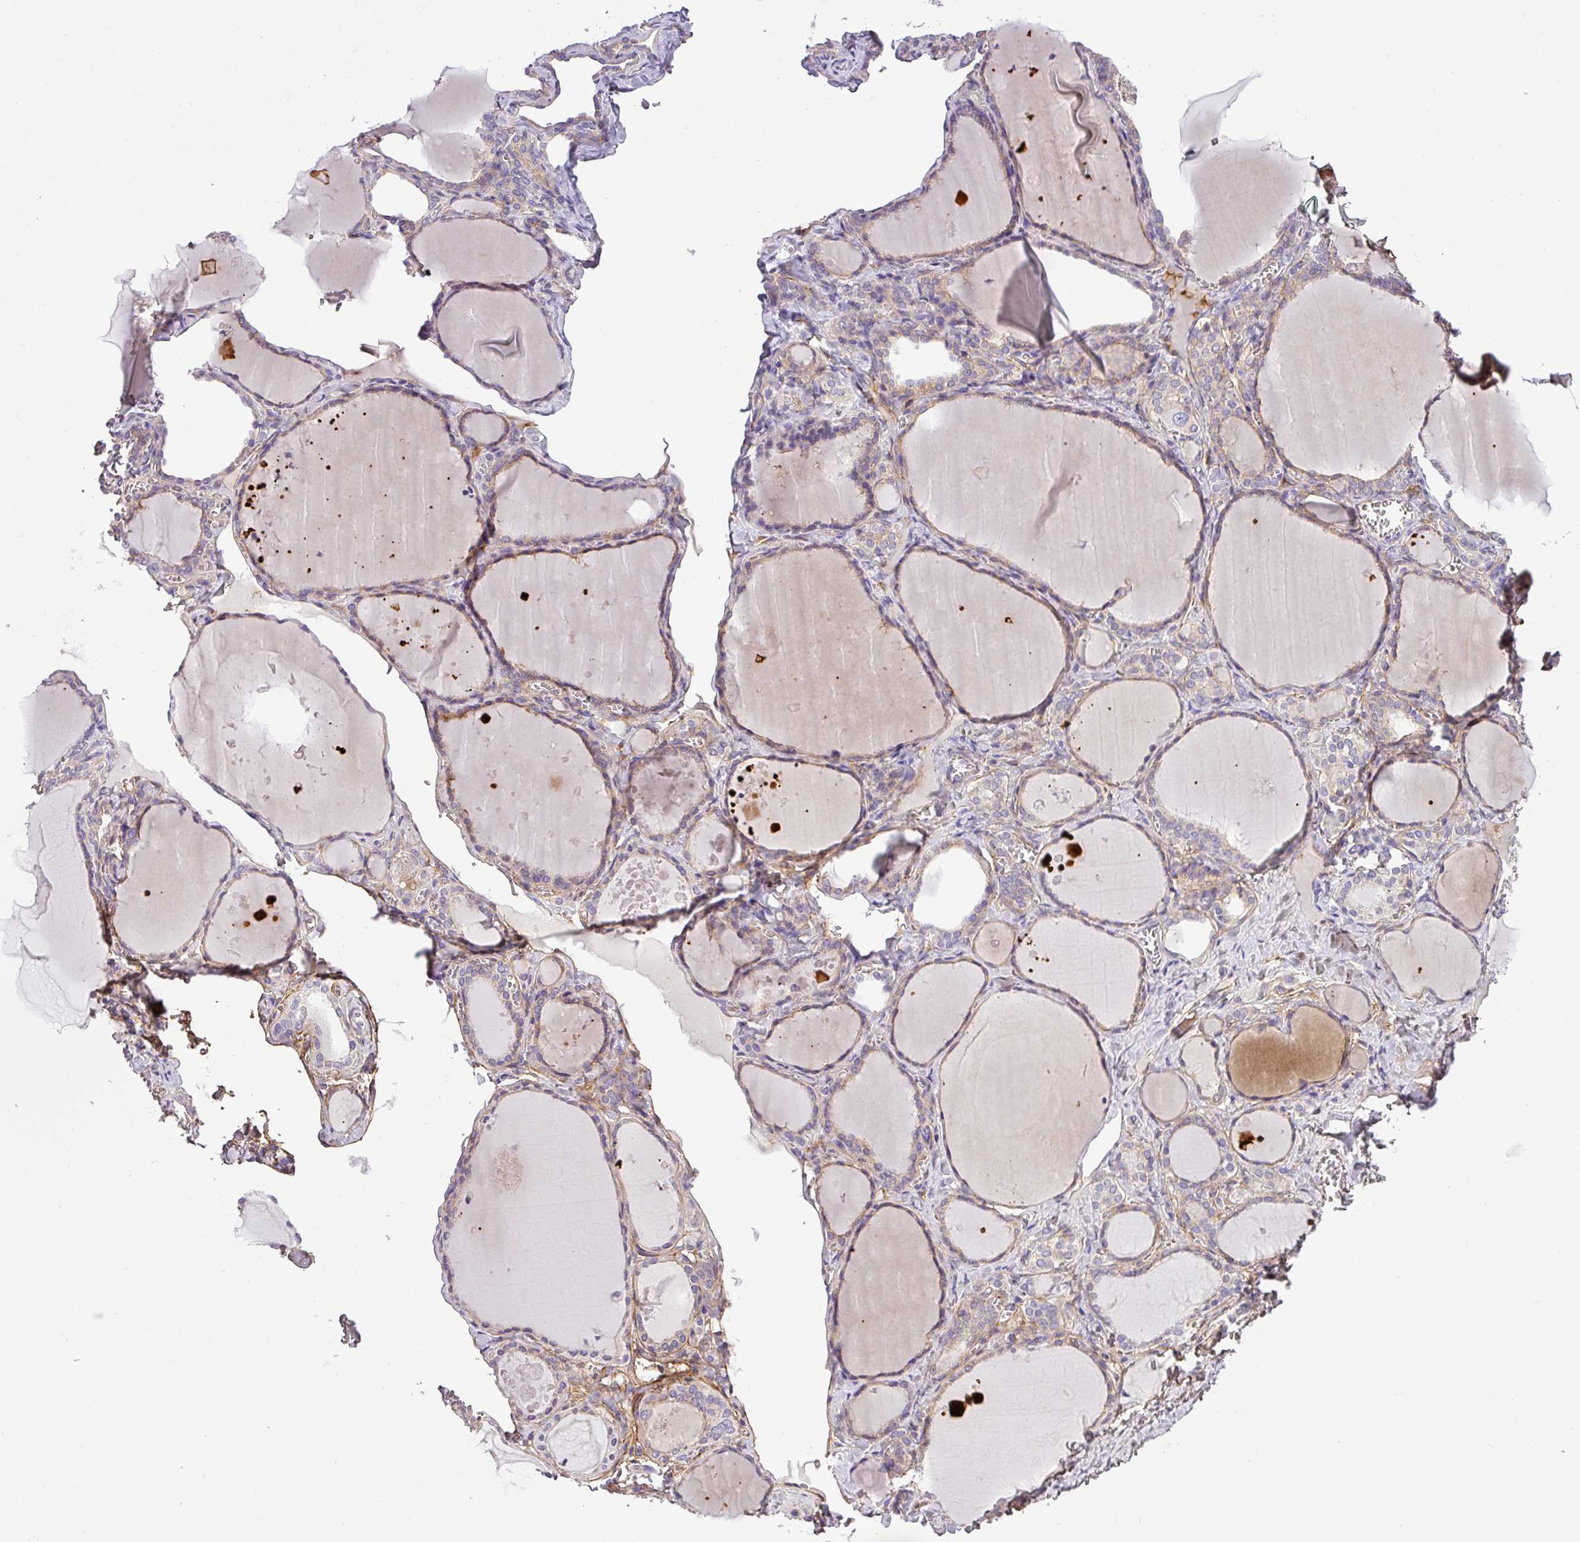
{"staining": {"intensity": "weak", "quantity": "25%-75%", "location": "cytoplasmic/membranous"}, "tissue": "thyroid gland", "cell_type": "Glandular cells", "image_type": "normal", "snomed": [{"axis": "morphology", "description": "Normal tissue, NOS"}, {"axis": "topography", "description": "Thyroid gland"}], "caption": "The immunohistochemical stain labels weak cytoplasmic/membranous staining in glandular cells of benign thyroid gland.", "gene": "PARD6G", "patient": {"sex": "female", "age": 42}}